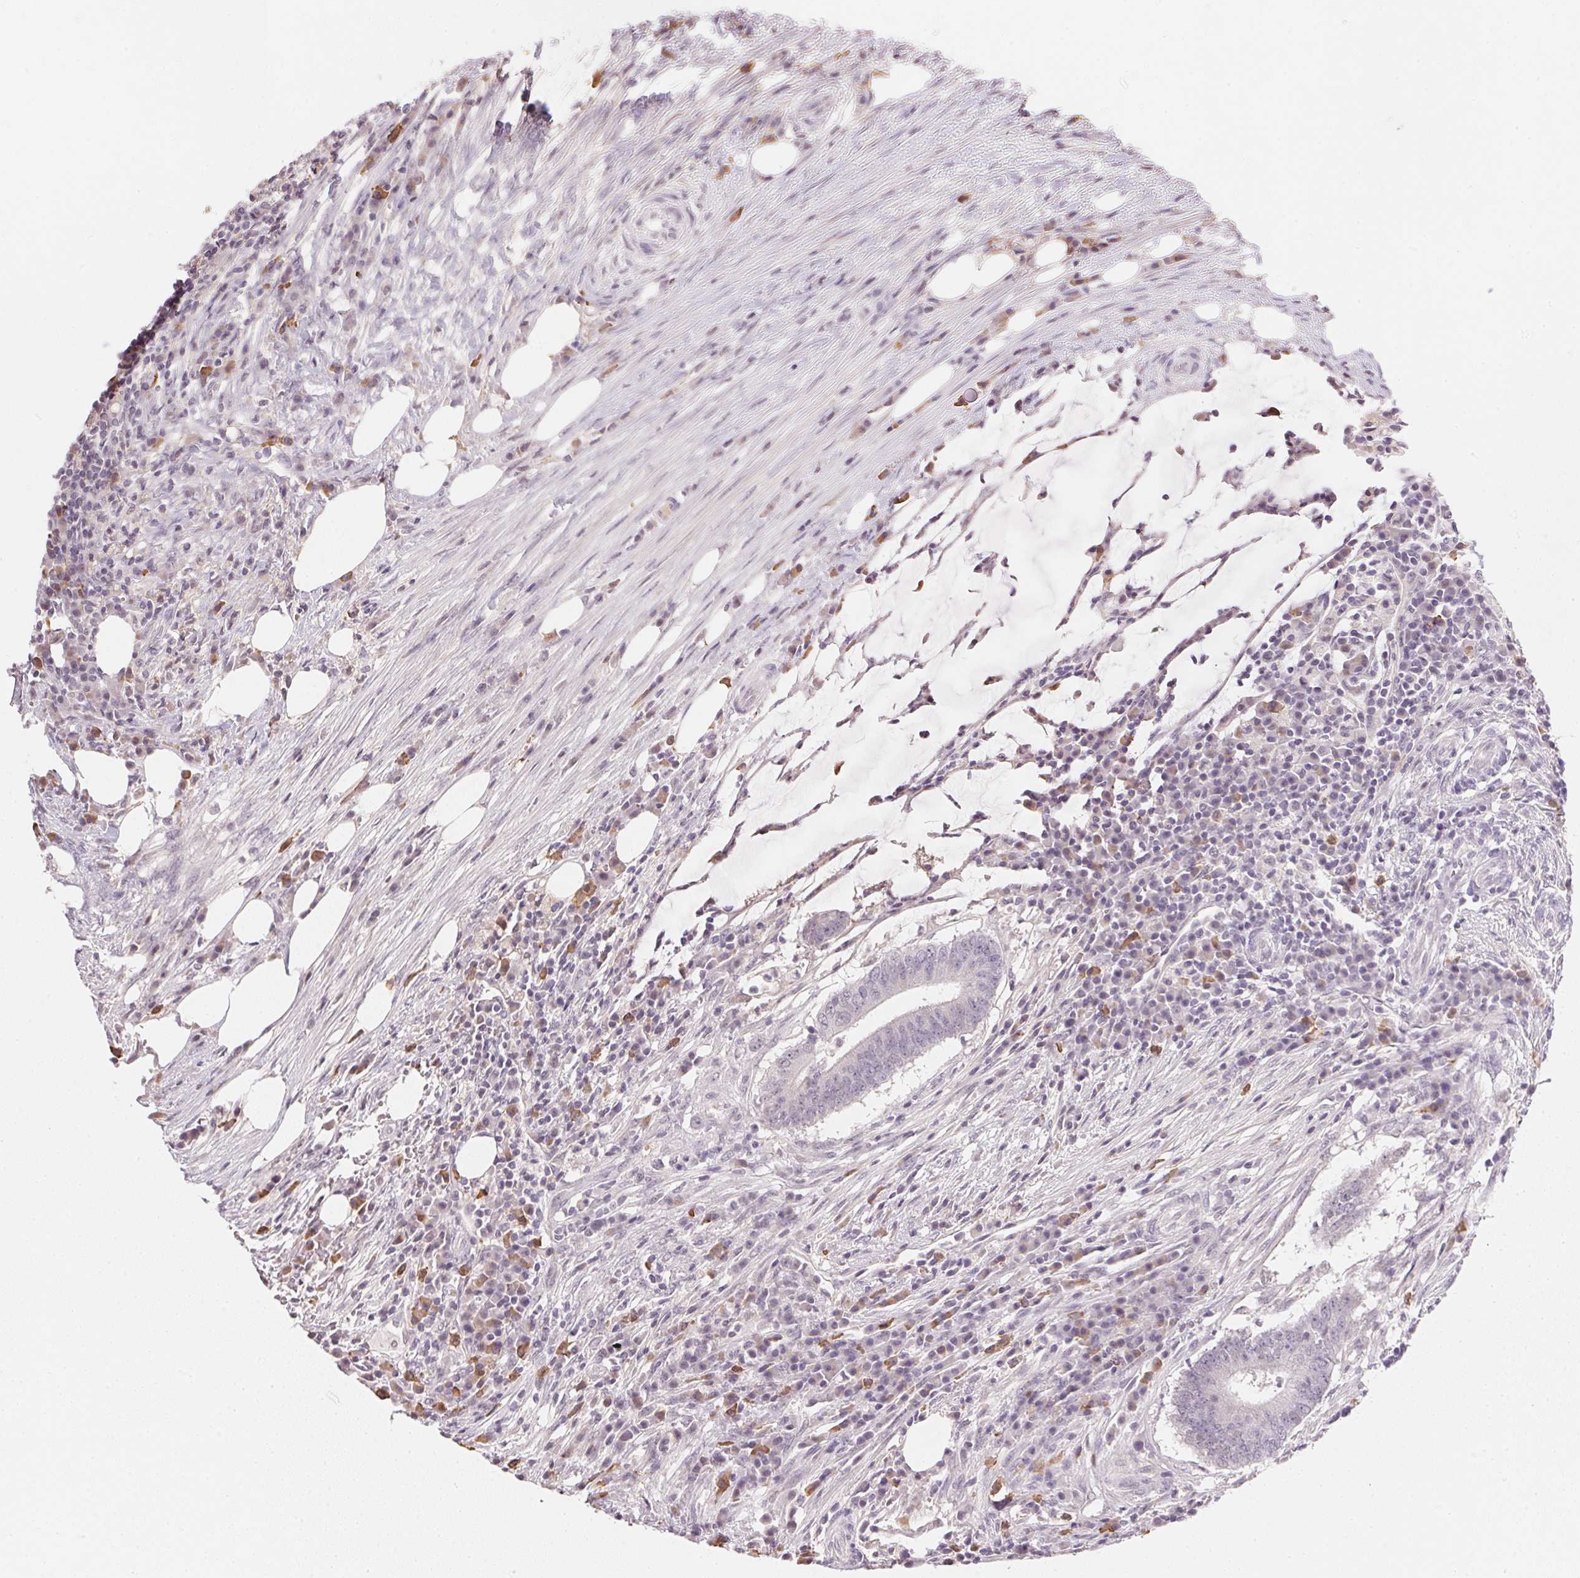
{"staining": {"intensity": "negative", "quantity": "none", "location": "none"}, "tissue": "colorectal cancer", "cell_type": "Tumor cells", "image_type": "cancer", "snomed": [{"axis": "morphology", "description": "Adenocarcinoma, NOS"}, {"axis": "topography", "description": "Colon"}], "caption": "Tumor cells show no significant staining in colorectal cancer.", "gene": "FNDC4", "patient": {"sex": "female", "age": 43}}